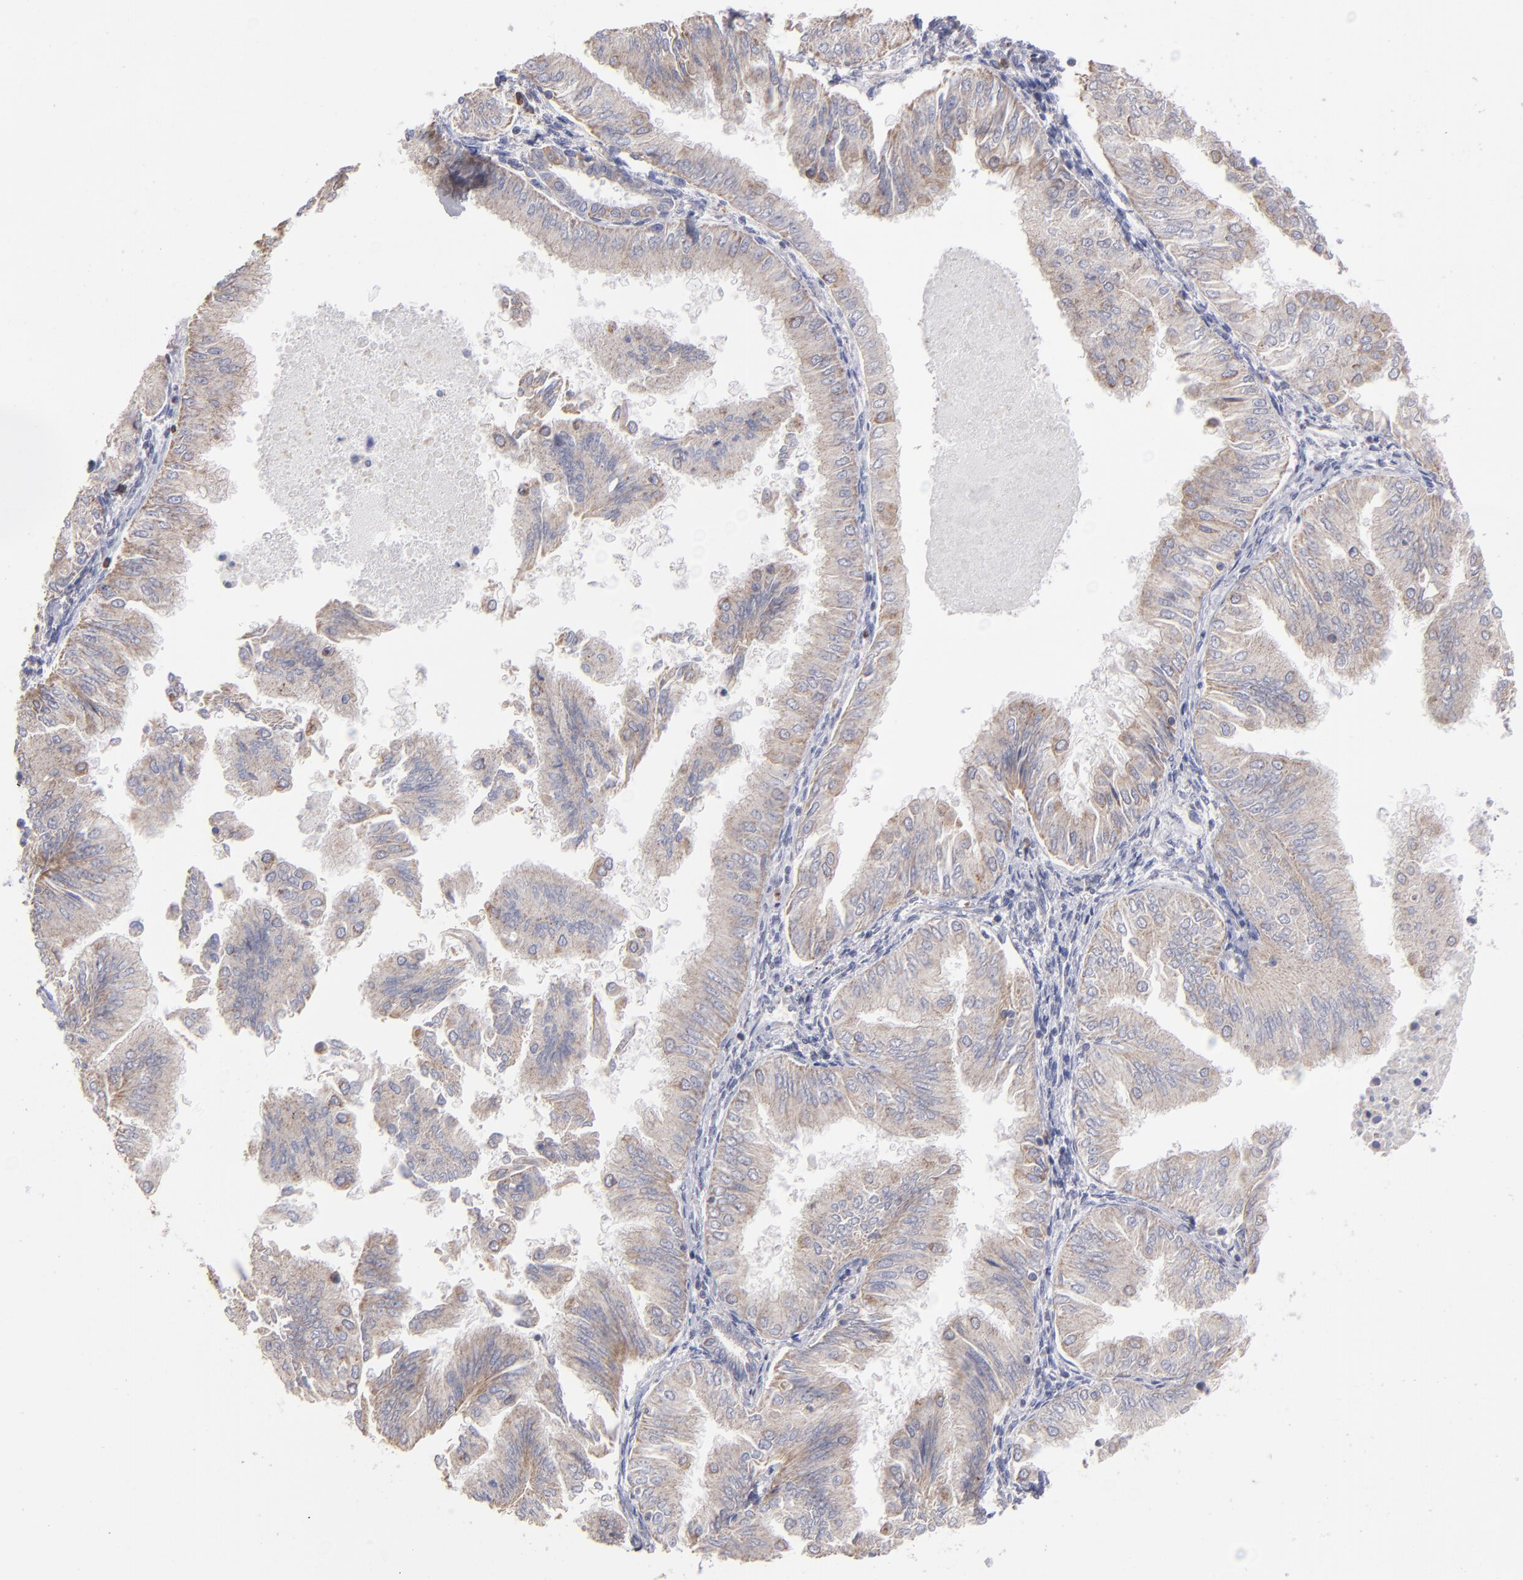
{"staining": {"intensity": "weak", "quantity": ">75%", "location": "cytoplasmic/membranous"}, "tissue": "endometrial cancer", "cell_type": "Tumor cells", "image_type": "cancer", "snomed": [{"axis": "morphology", "description": "Adenocarcinoma, NOS"}, {"axis": "topography", "description": "Endometrium"}], "caption": "Protein staining of endometrial adenocarcinoma tissue demonstrates weak cytoplasmic/membranous expression in approximately >75% of tumor cells. Immunohistochemistry (ihc) stains the protein in brown and the nuclei are stained blue.", "gene": "FGR", "patient": {"sex": "female", "age": 53}}